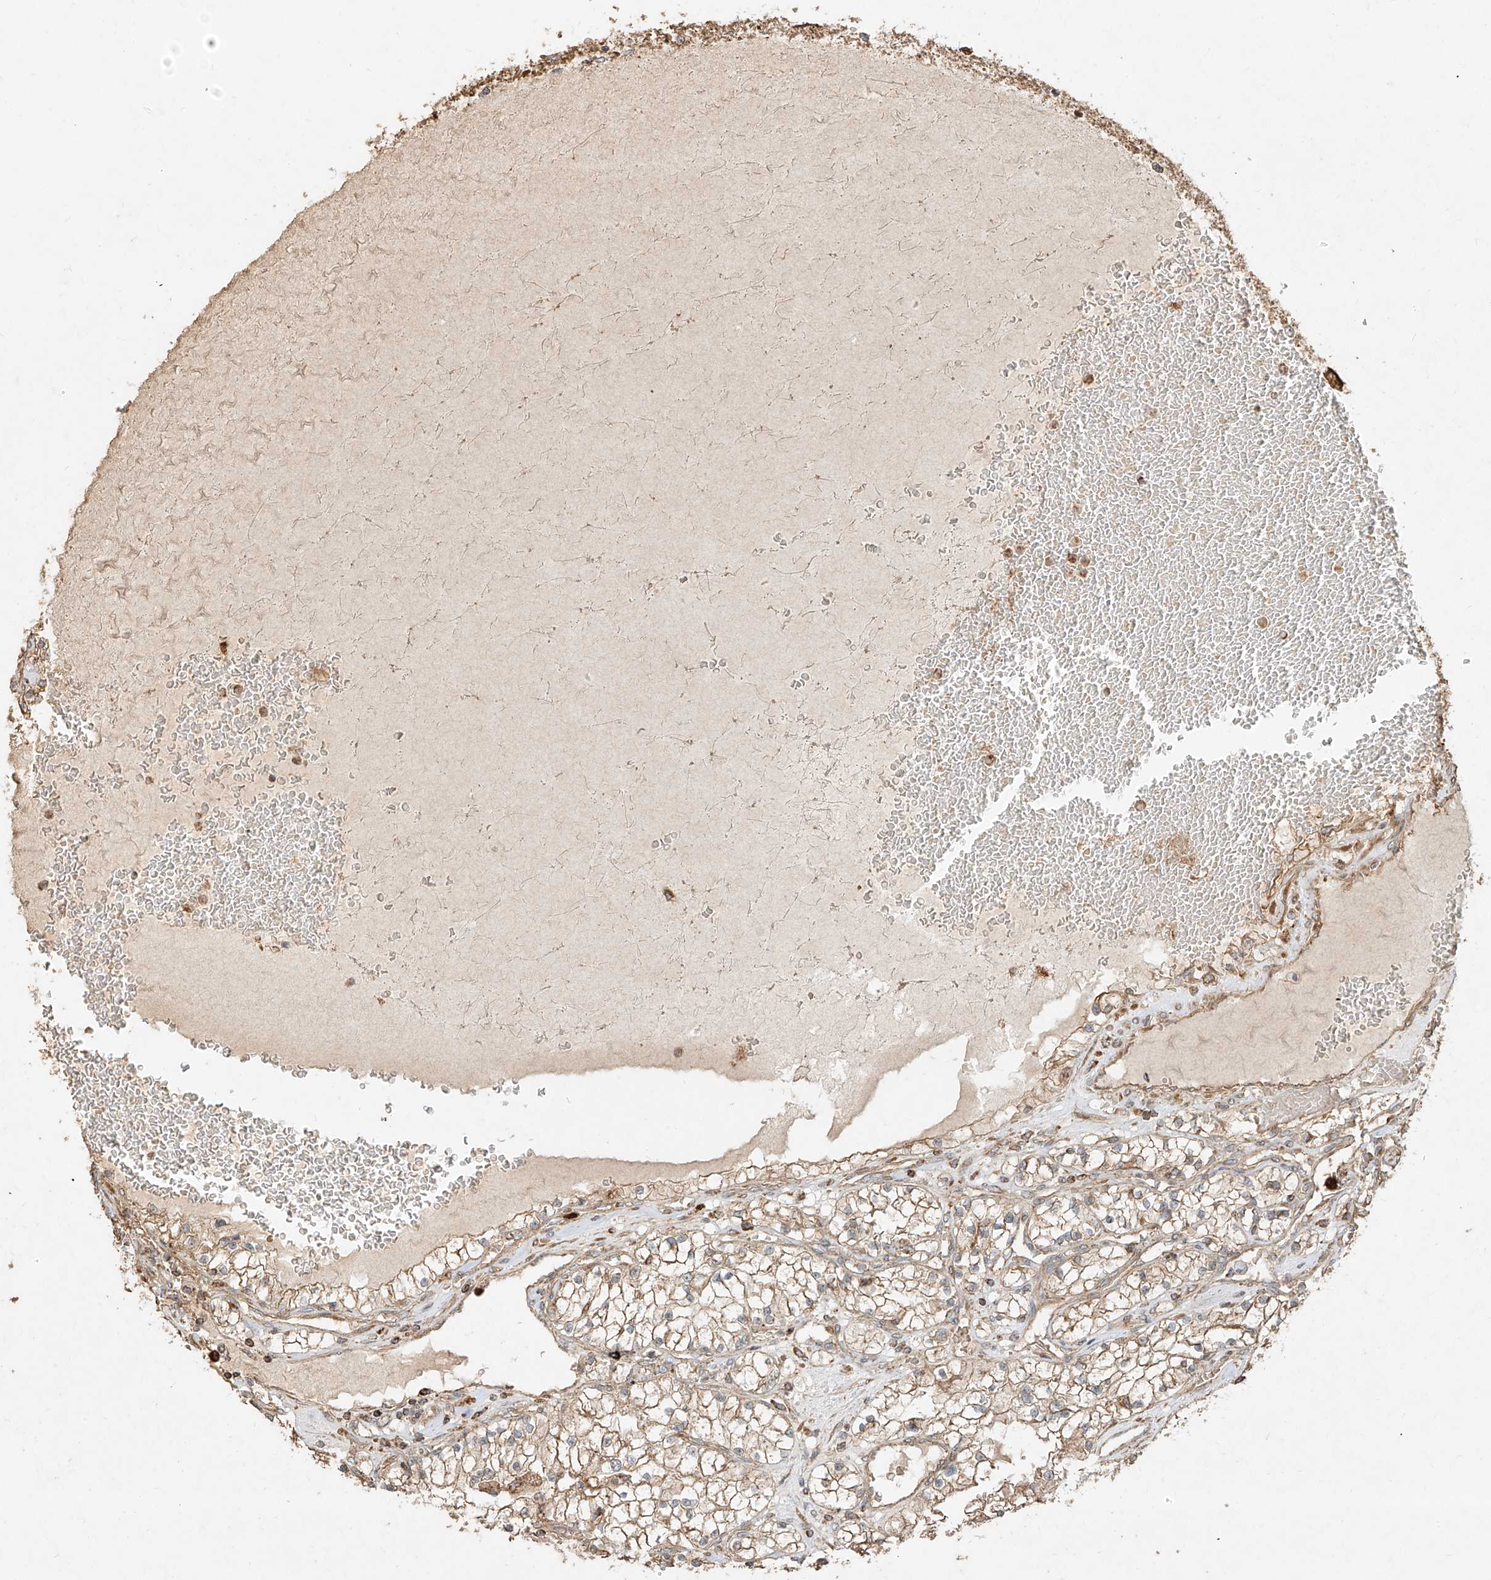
{"staining": {"intensity": "moderate", "quantity": ">75%", "location": "cytoplasmic/membranous"}, "tissue": "renal cancer", "cell_type": "Tumor cells", "image_type": "cancer", "snomed": [{"axis": "morphology", "description": "Adenocarcinoma, NOS"}, {"axis": "topography", "description": "Kidney"}], "caption": "Immunohistochemical staining of human renal adenocarcinoma shows moderate cytoplasmic/membranous protein positivity in about >75% of tumor cells.", "gene": "EFNB1", "patient": {"sex": "male", "age": 68}}